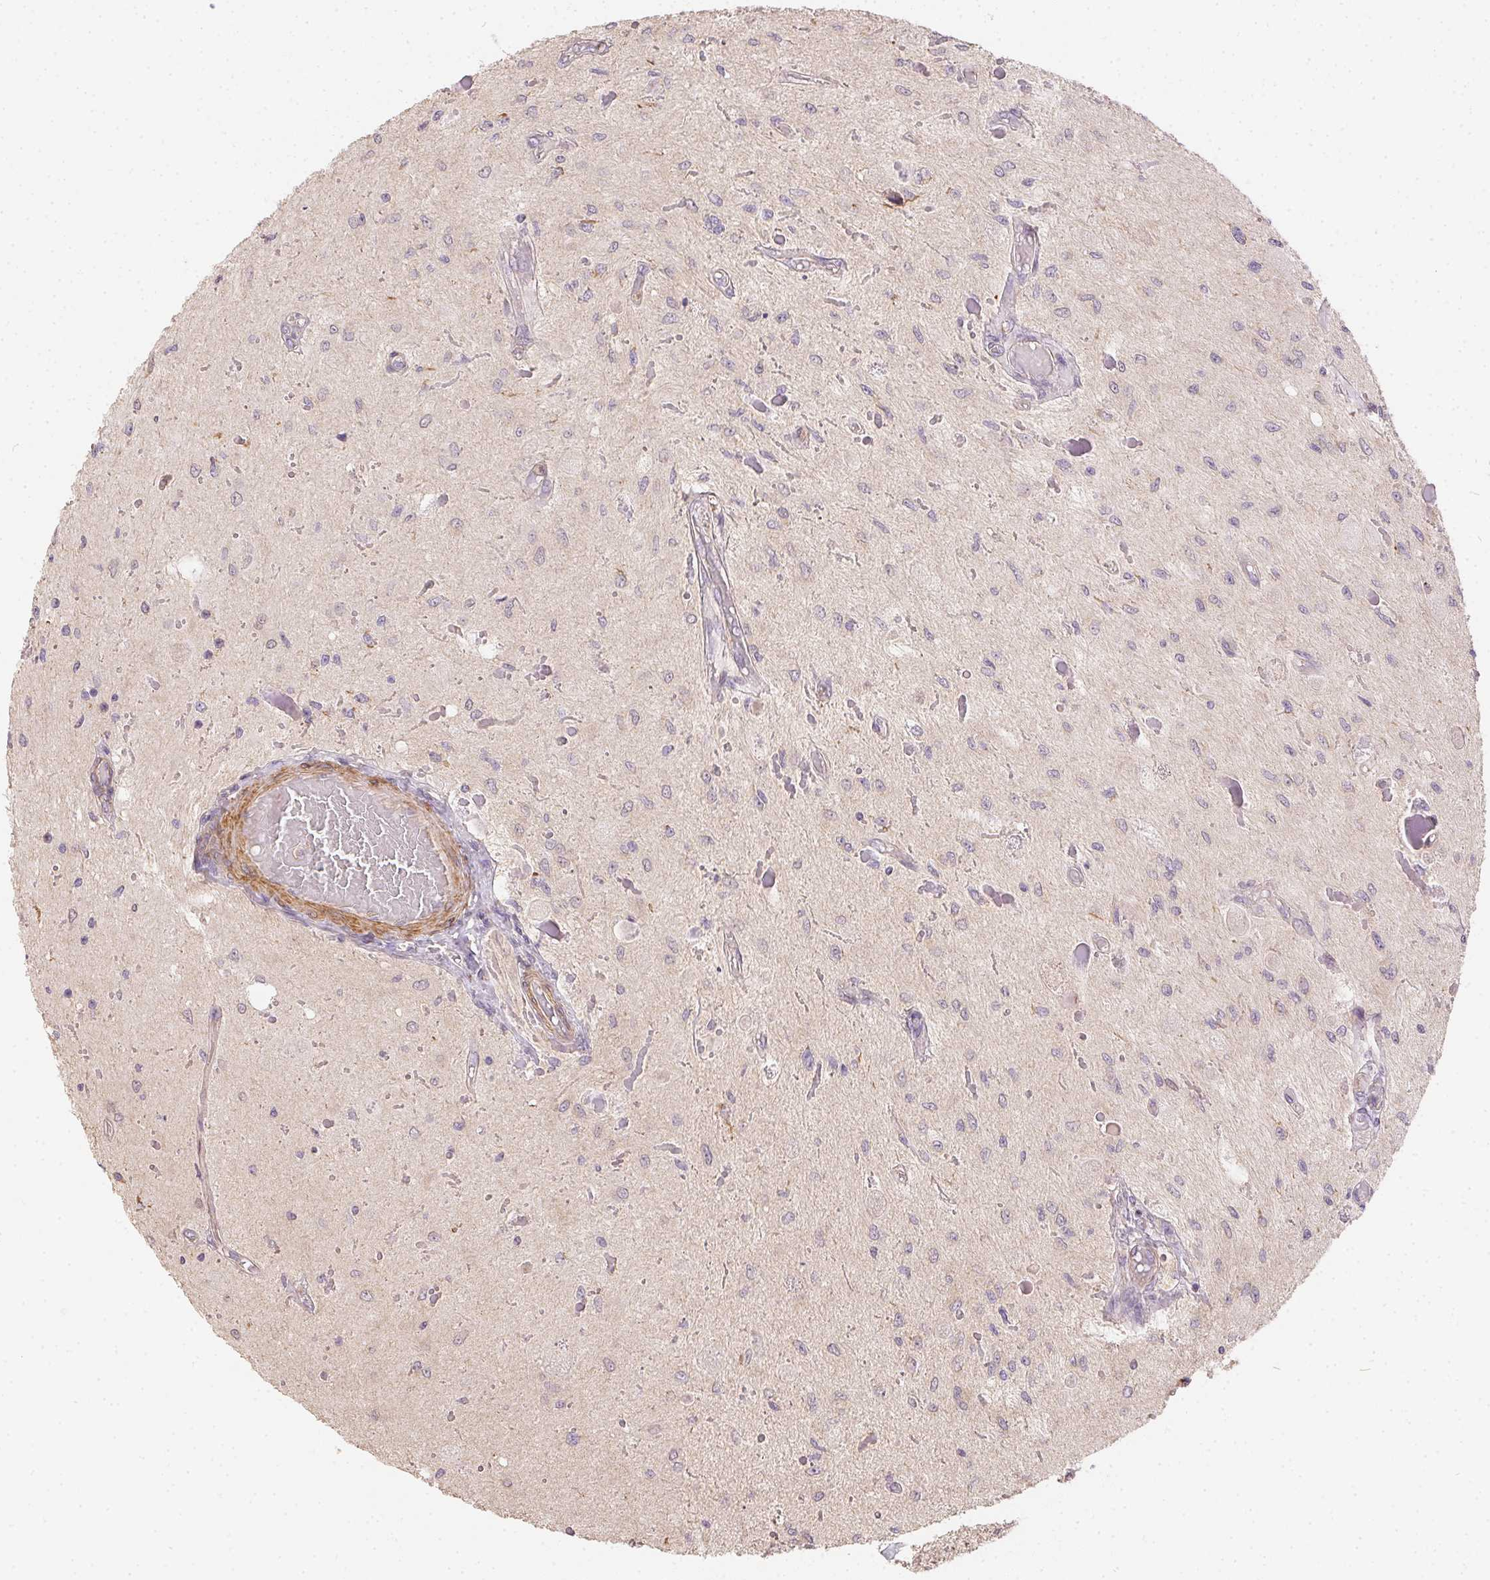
{"staining": {"intensity": "negative", "quantity": "none", "location": "none"}, "tissue": "glioma", "cell_type": "Tumor cells", "image_type": "cancer", "snomed": [{"axis": "morphology", "description": "Glioma, malignant, Low grade"}, {"axis": "topography", "description": "Cerebellum"}], "caption": "Human low-grade glioma (malignant) stained for a protein using IHC displays no expression in tumor cells.", "gene": "REV3L", "patient": {"sex": "female", "age": 14}}